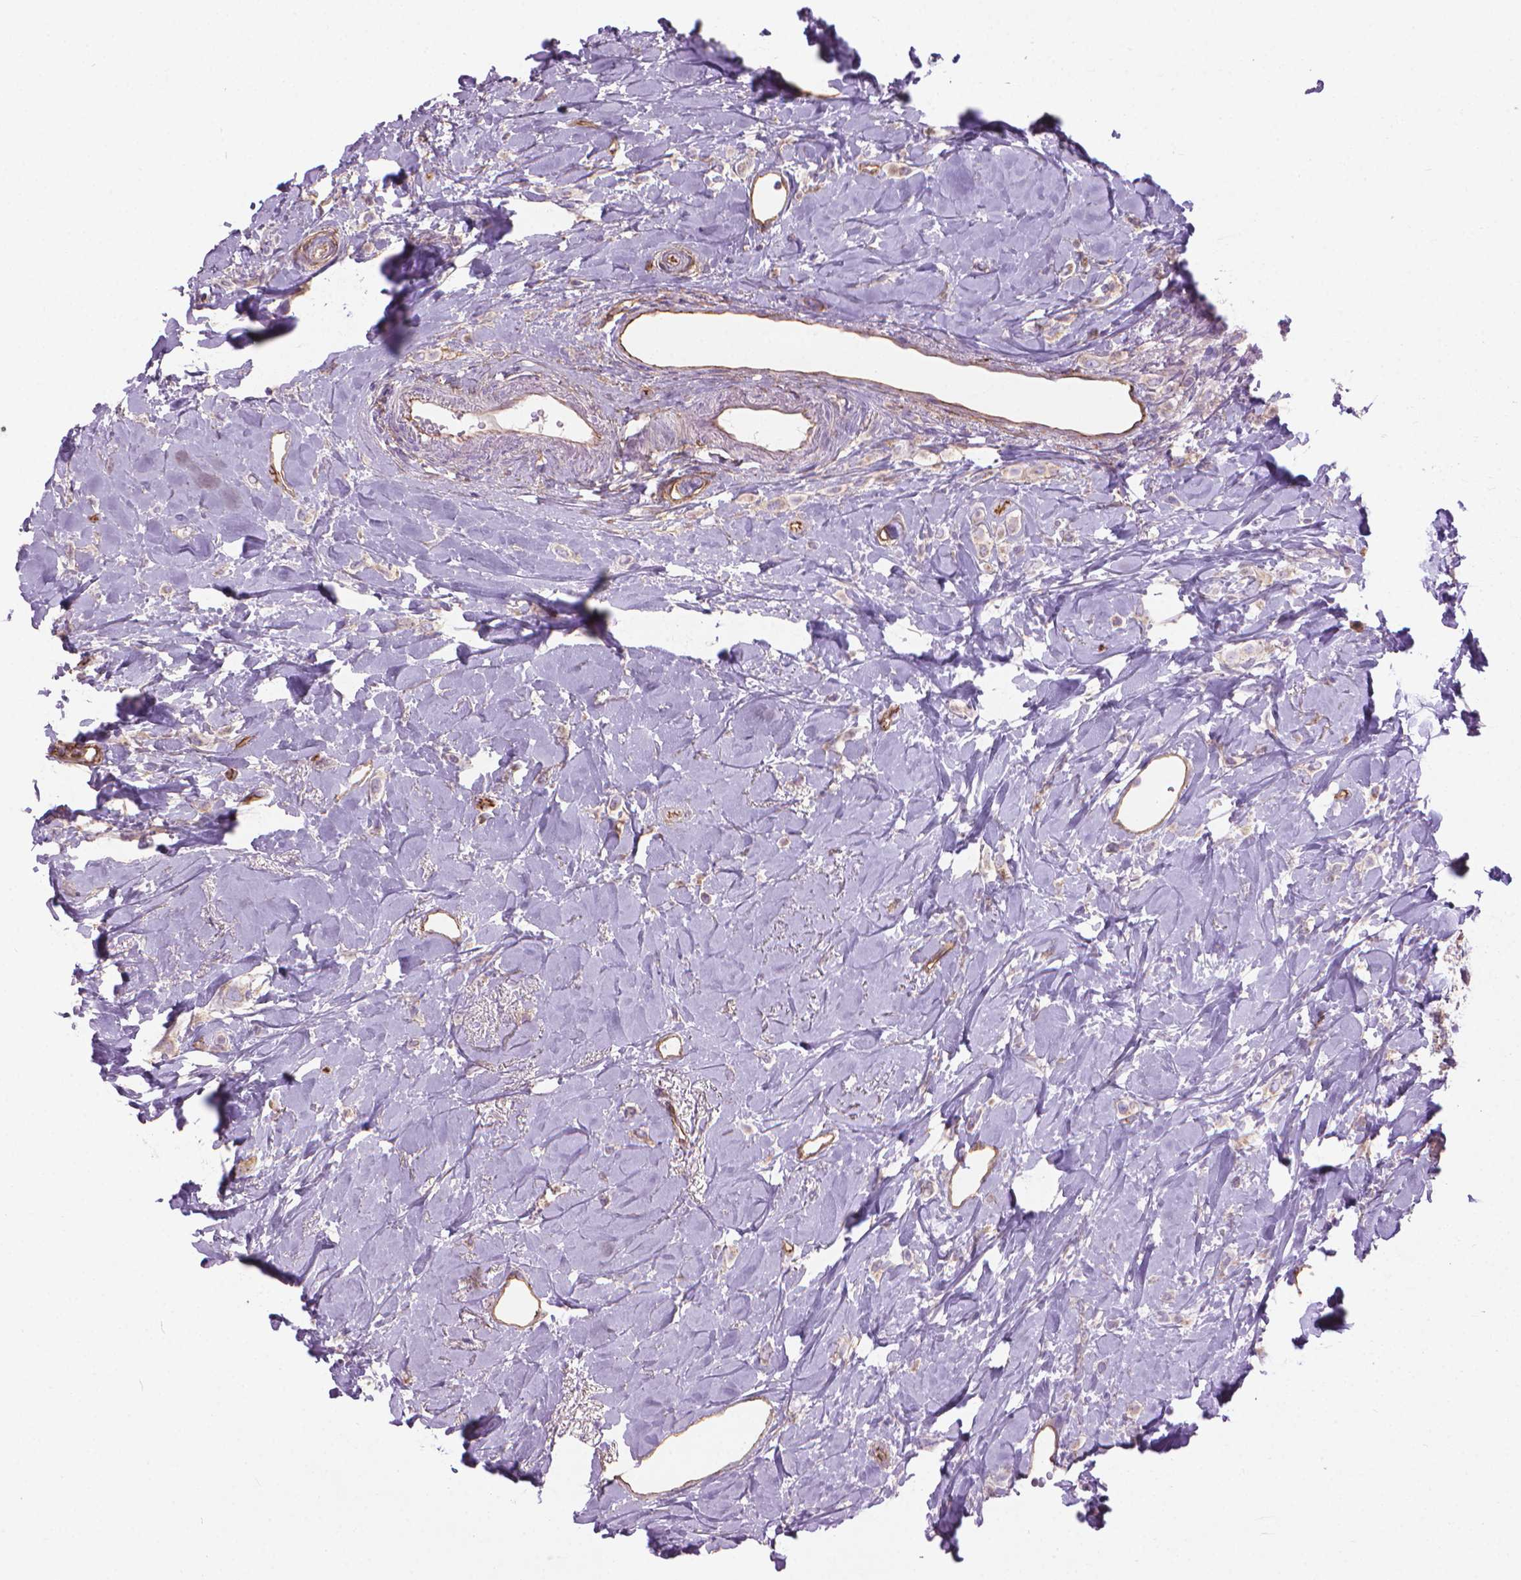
{"staining": {"intensity": "negative", "quantity": "none", "location": "none"}, "tissue": "breast cancer", "cell_type": "Tumor cells", "image_type": "cancer", "snomed": [{"axis": "morphology", "description": "Lobular carcinoma"}, {"axis": "topography", "description": "Breast"}], "caption": "DAB (3,3'-diaminobenzidine) immunohistochemical staining of human breast lobular carcinoma shows no significant expression in tumor cells.", "gene": "TENT5A", "patient": {"sex": "female", "age": 66}}